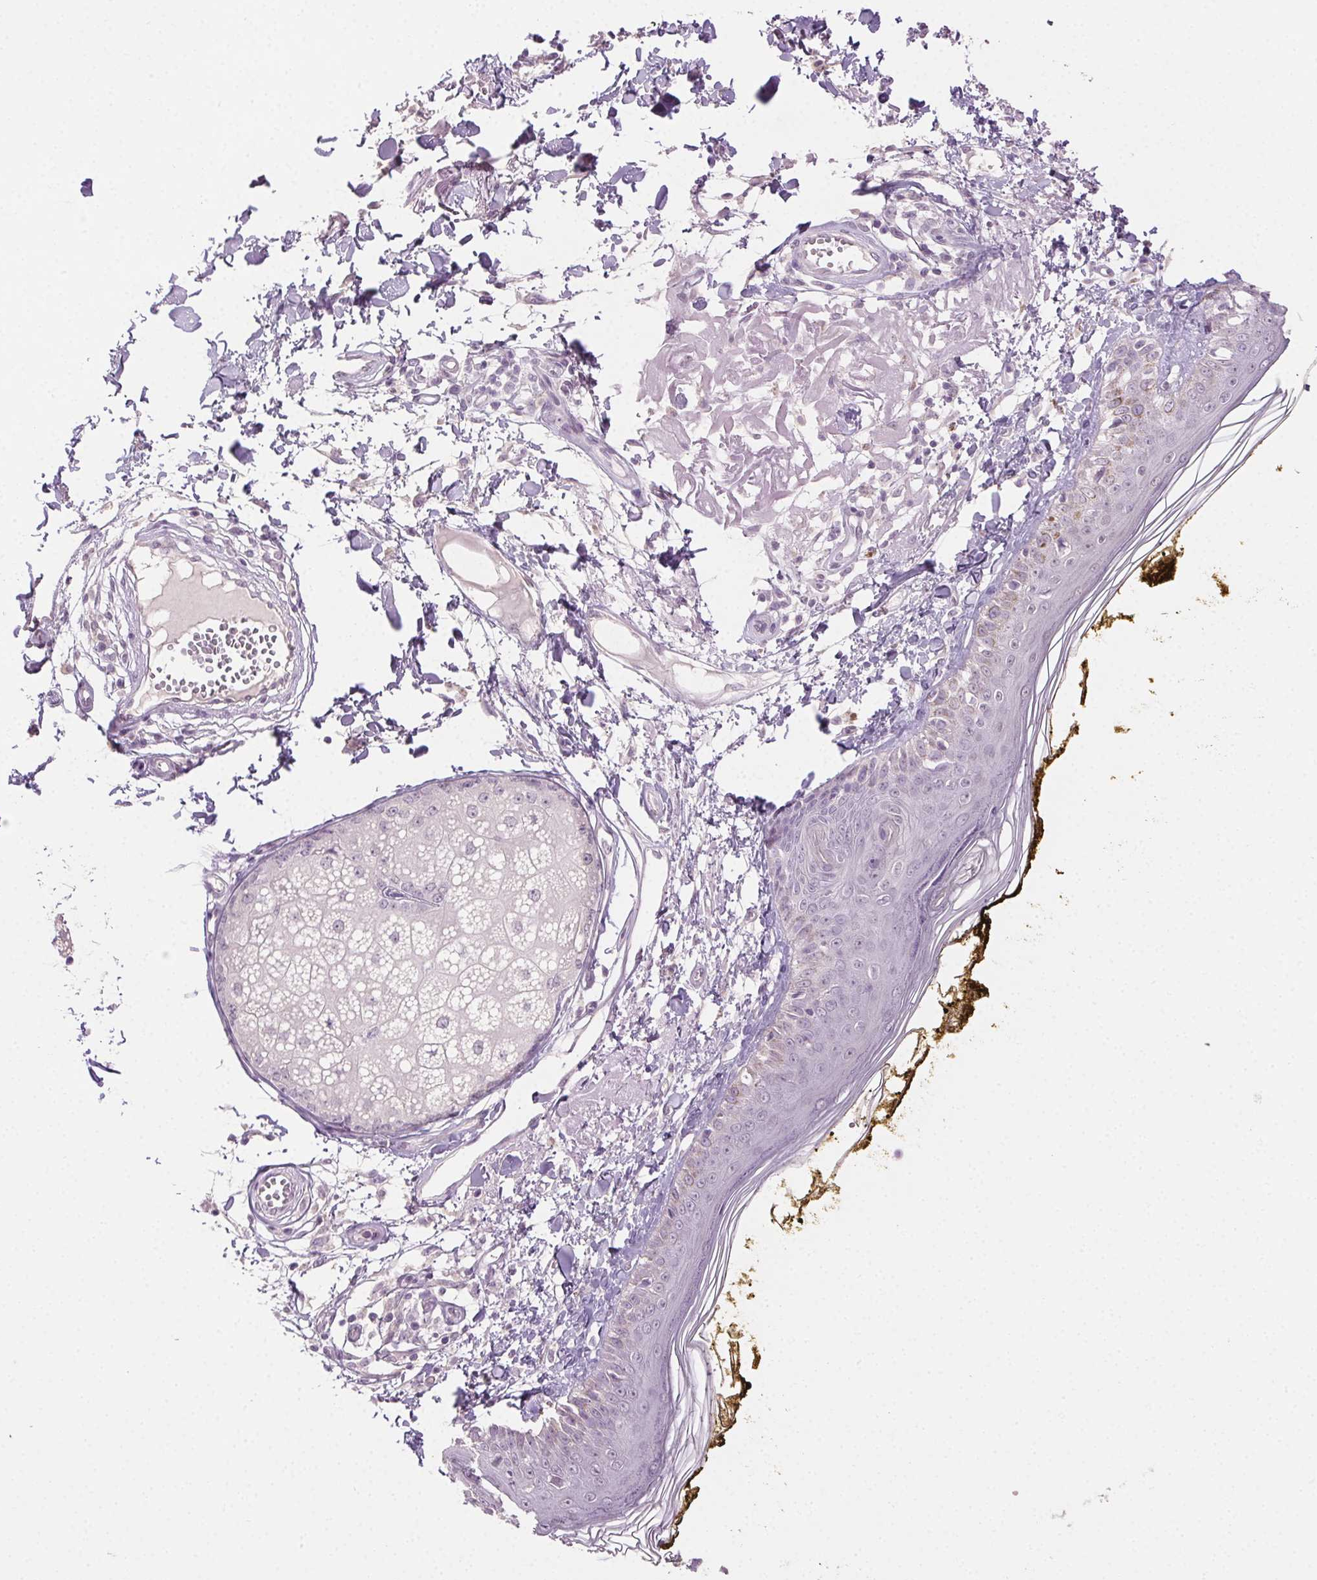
{"staining": {"intensity": "negative", "quantity": "none", "location": "none"}, "tissue": "skin", "cell_type": "Fibroblasts", "image_type": "normal", "snomed": [{"axis": "morphology", "description": "Normal tissue, NOS"}, {"axis": "topography", "description": "Skin"}], "caption": "This is an immunohistochemistry (IHC) image of unremarkable skin. There is no staining in fibroblasts.", "gene": "CLDN10", "patient": {"sex": "male", "age": 76}}